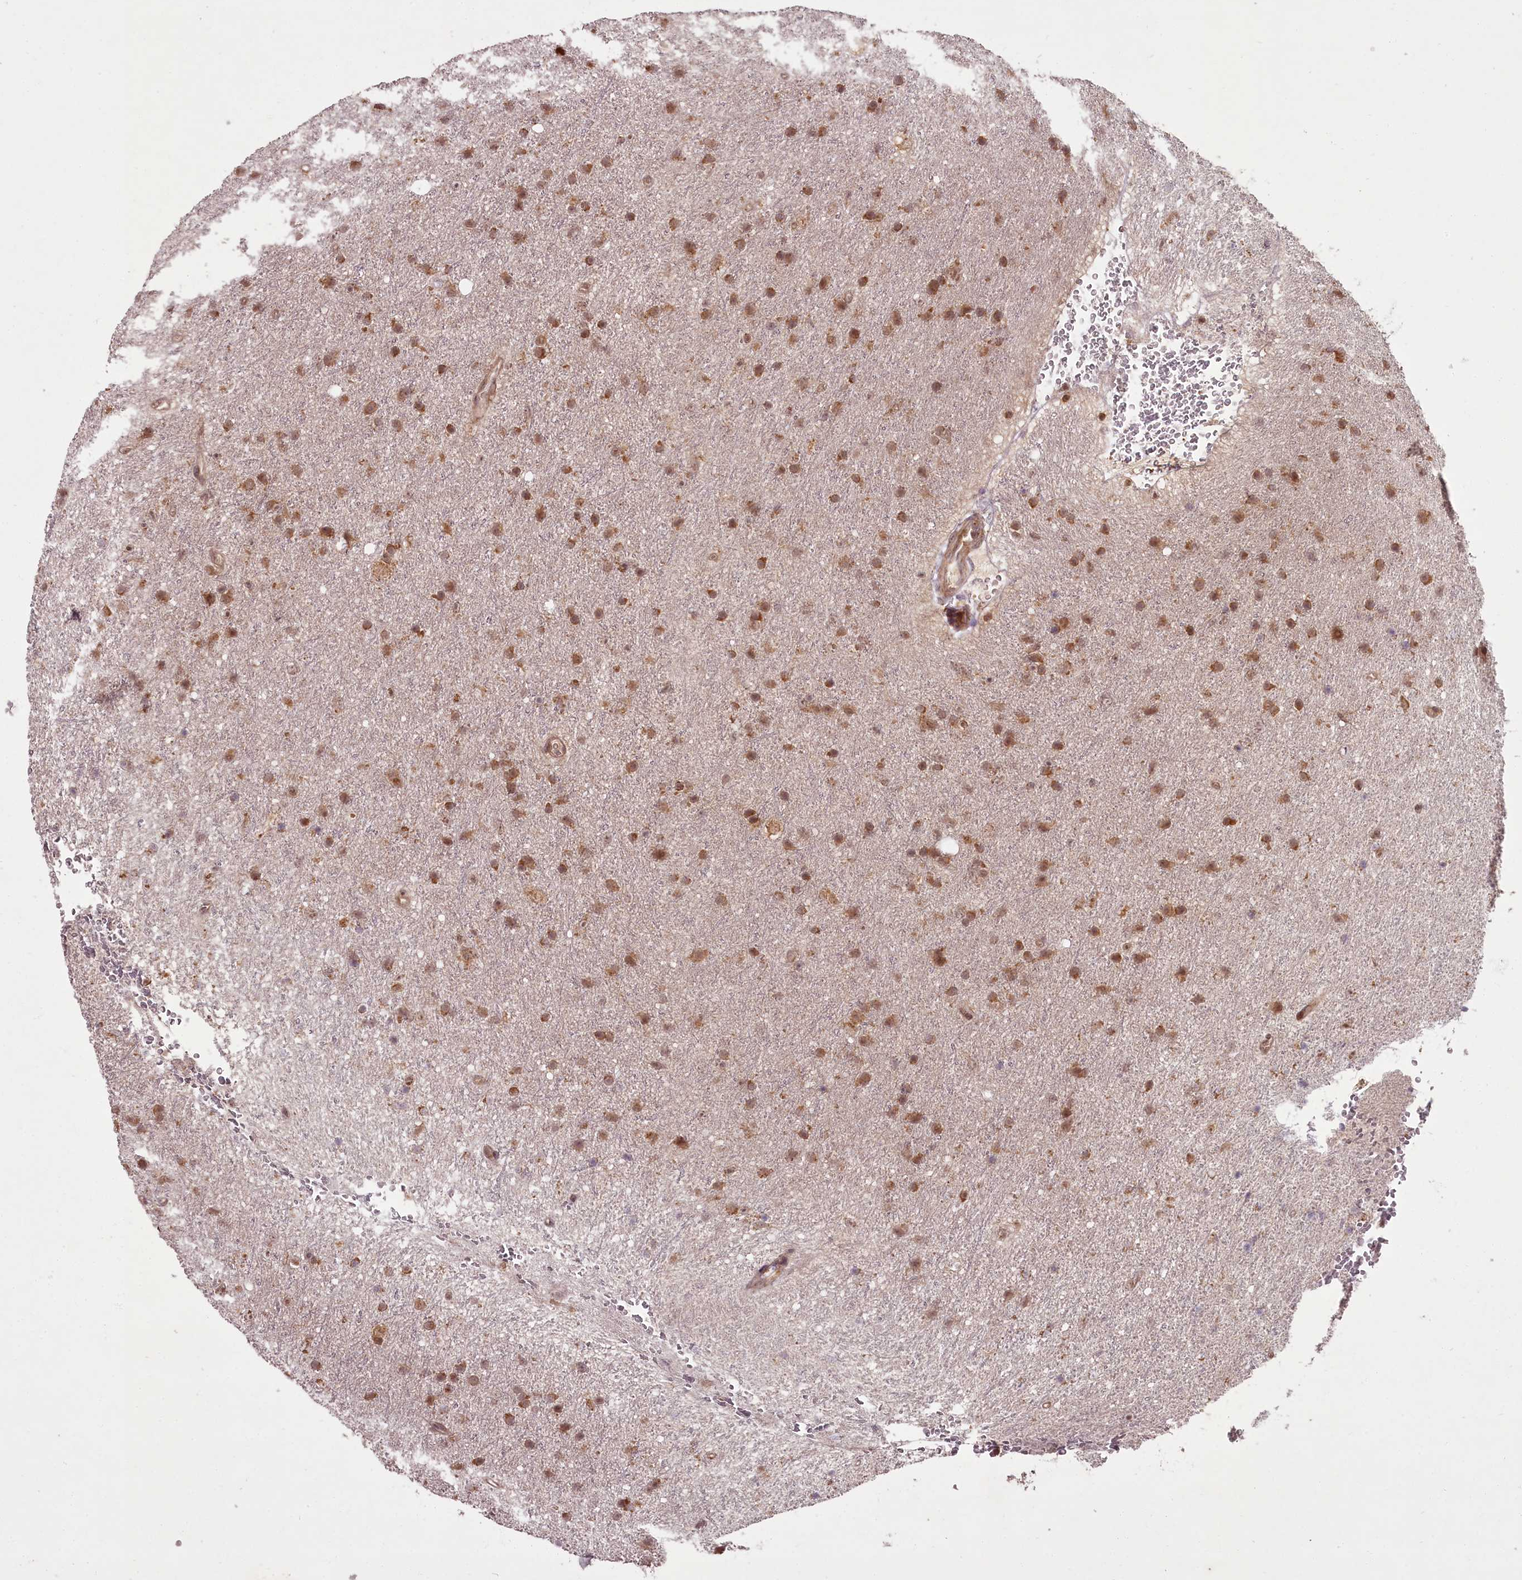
{"staining": {"intensity": "moderate", "quantity": ">75%", "location": "cytoplasmic/membranous,nuclear"}, "tissue": "glioma", "cell_type": "Tumor cells", "image_type": "cancer", "snomed": [{"axis": "morphology", "description": "Glioma, malignant, Low grade"}, {"axis": "topography", "description": "Cerebral cortex"}], "caption": "Protein staining of glioma tissue shows moderate cytoplasmic/membranous and nuclear staining in approximately >75% of tumor cells.", "gene": "PCBP2", "patient": {"sex": "female", "age": 39}}